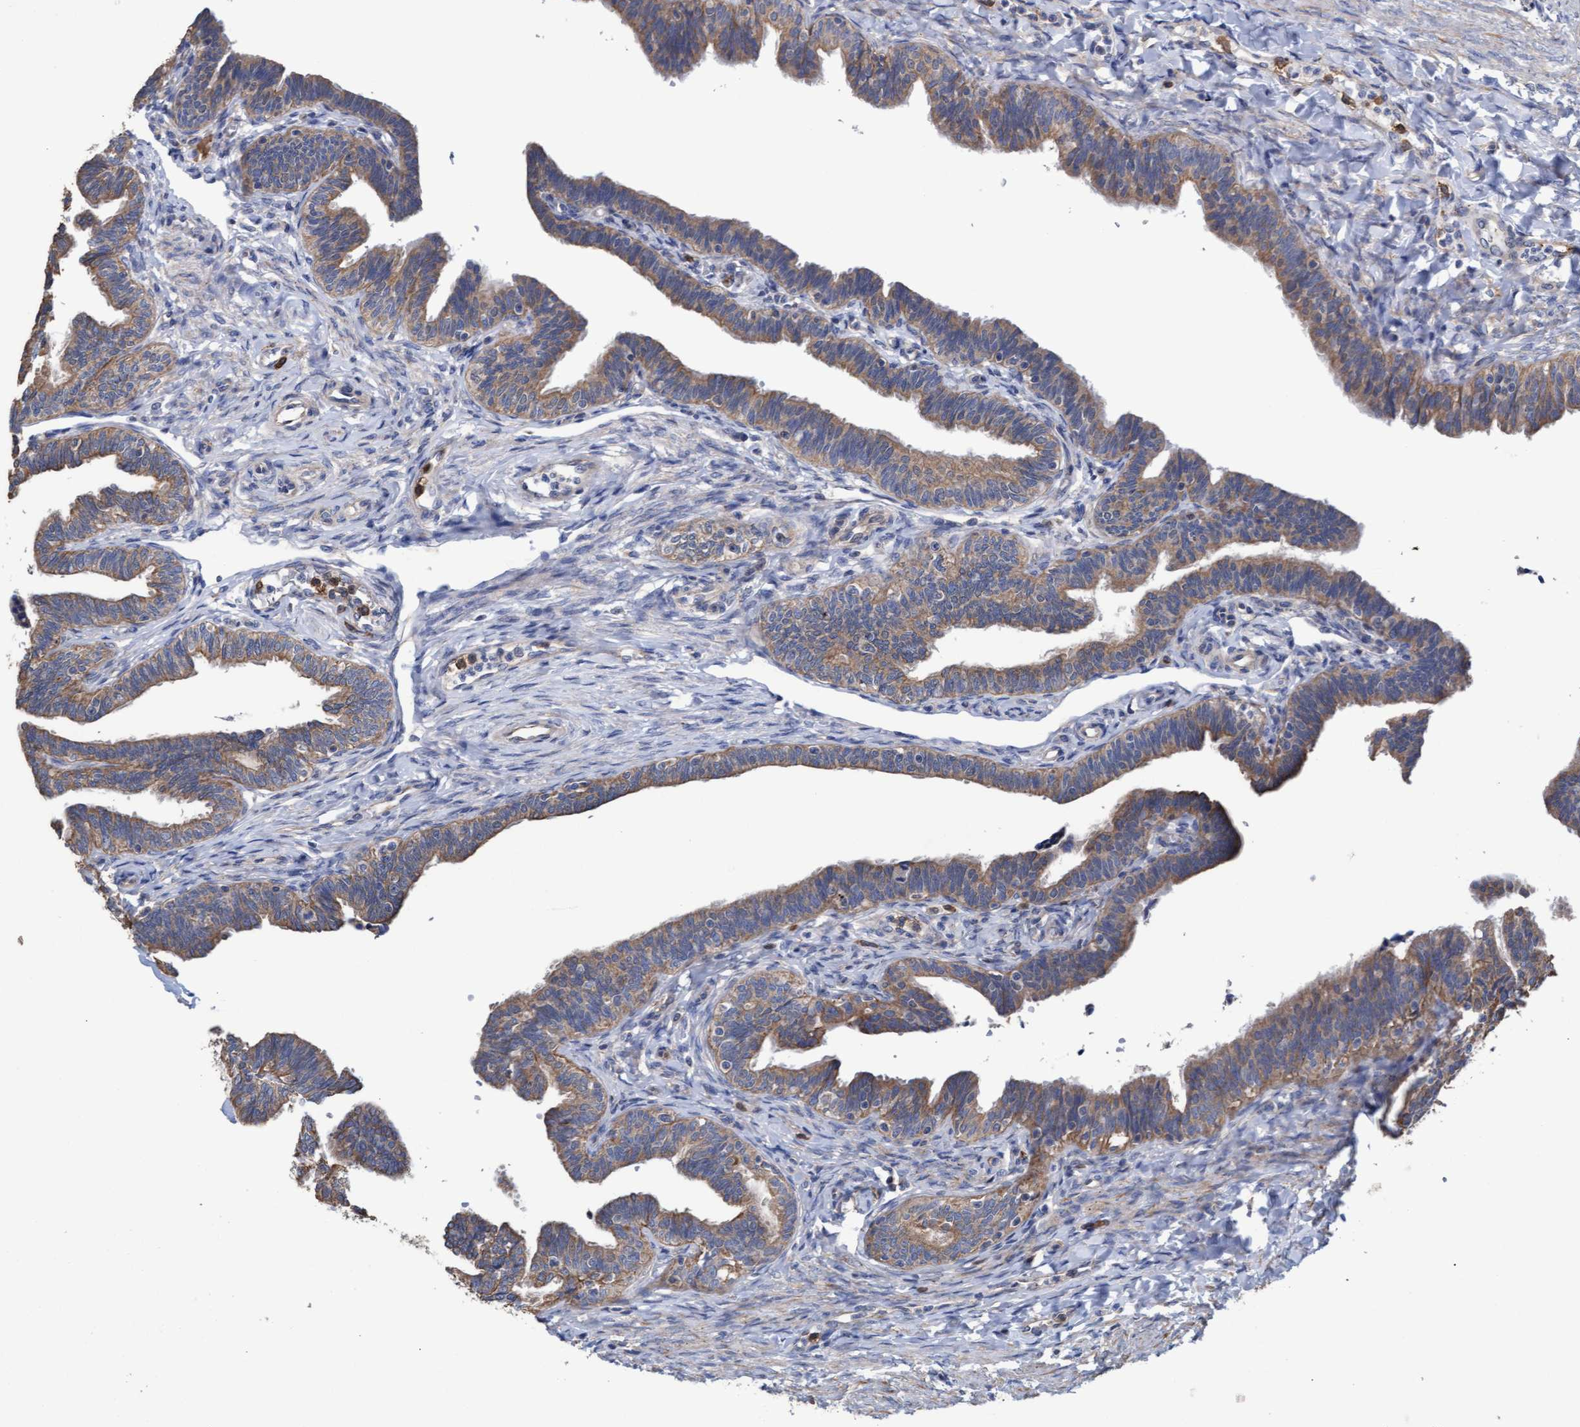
{"staining": {"intensity": "moderate", "quantity": ">75%", "location": "cytoplasmic/membranous"}, "tissue": "fallopian tube", "cell_type": "Glandular cells", "image_type": "normal", "snomed": [{"axis": "morphology", "description": "Normal tissue, NOS"}, {"axis": "topography", "description": "Fallopian tube"}, {"axis": "topography", "description": "Ovary"}], "caption": "High-power microscopy captured an IHC histopathology image of benign fallopian tube, revealing moderate cytoplasmic/membranous positivity in about >75% of glandular cells. (brown staining indicates protein expression, while blue staining denotes nuclei).", "gene": "MRPL38", "patient": {"sex": "female", "age": 23}}